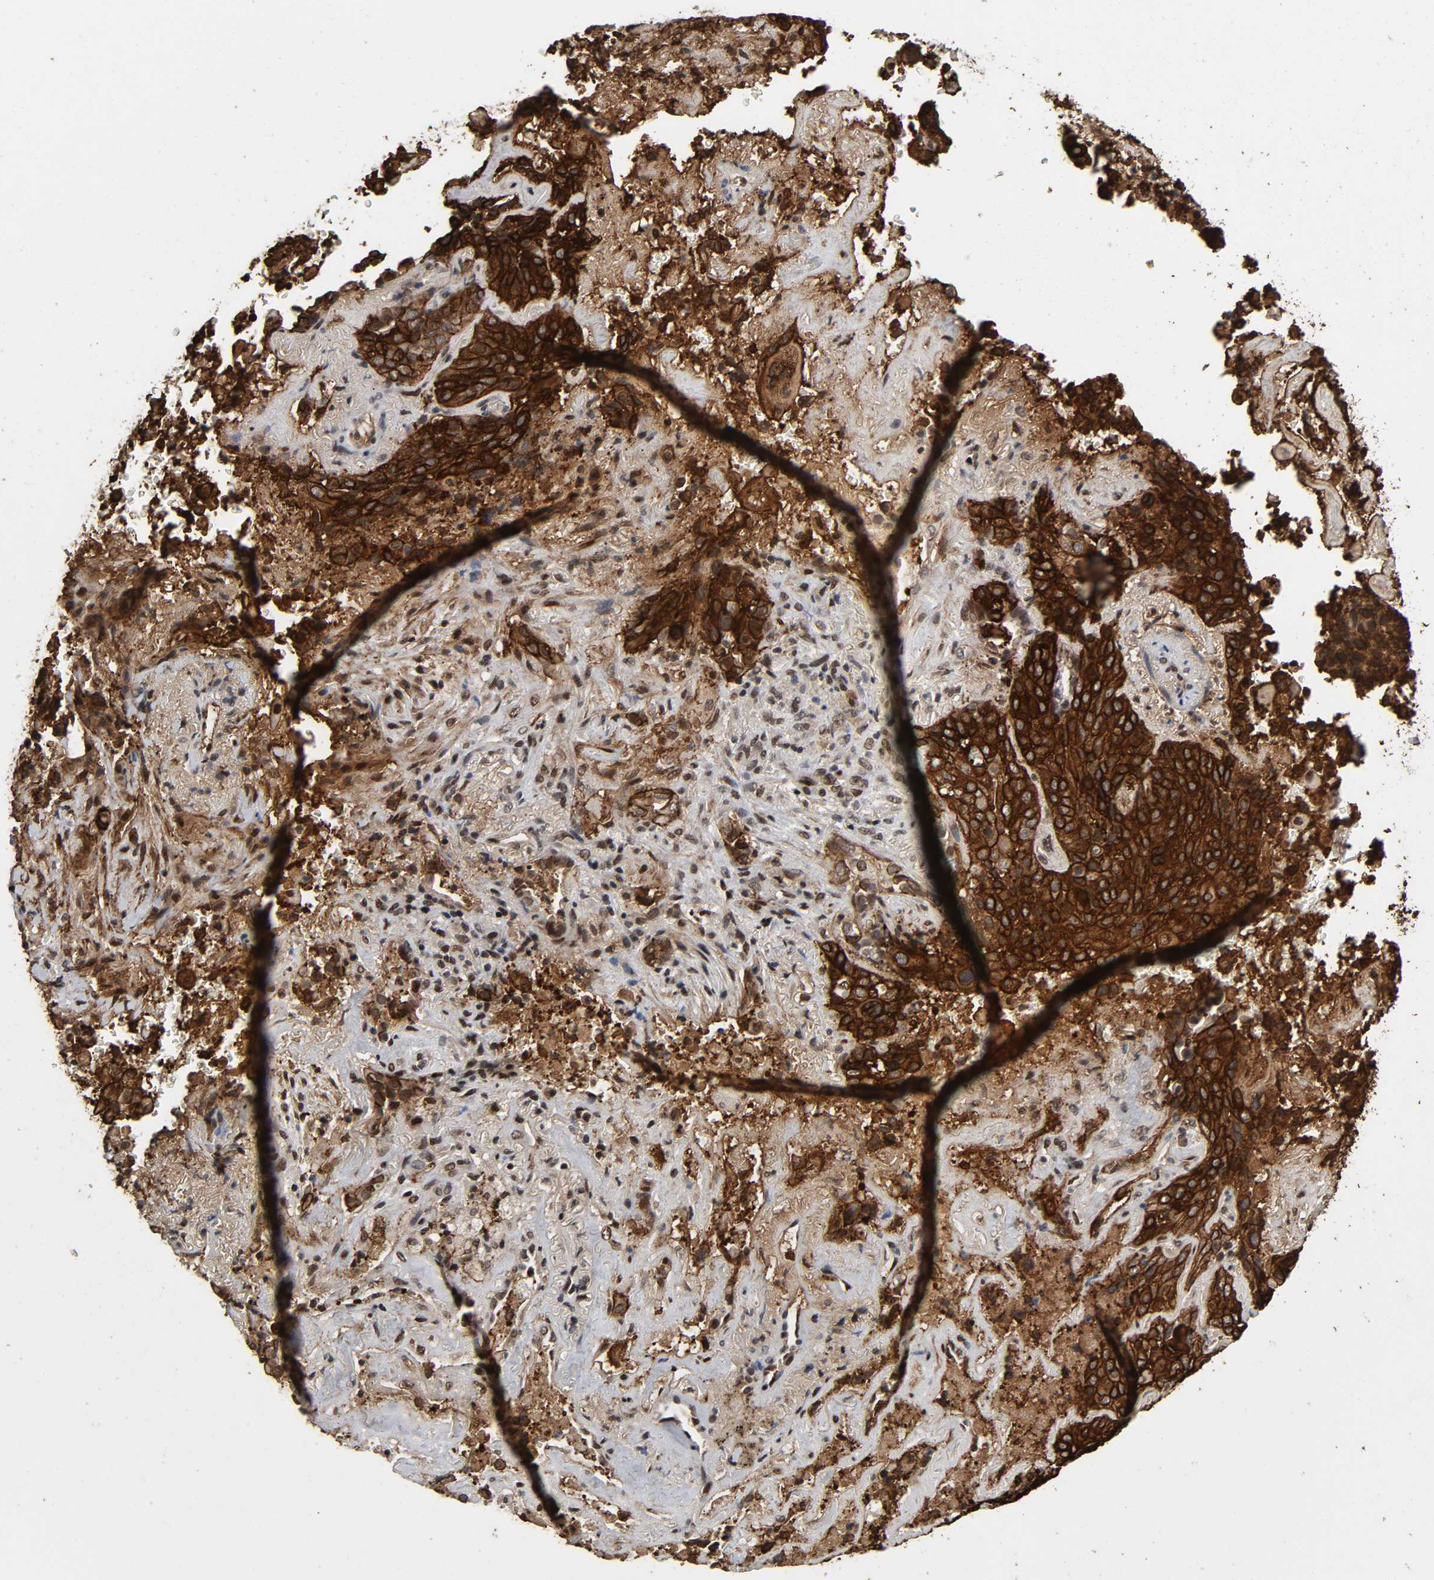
{"staining": {"intensity": "strong", "quantity": ">75%", "location": "cytoplasmic/membranous"}, "tissue": "lung cancer", "cell_type": "Tumor cells", "image_type": "cancer", "snomed": [{"axis": "morphology", "description": "Squamous cell carcinoma, NOS"}, {"axis": "topography", "description": "Lung"}], "caption": "This is an image of immunohistochemistry (IHC) staining of lung cancer (squamous cell carcinoma), which shows strong staining in the cytoplasmic/membranous of tumor cells.", "gene": "AHNAK2", "patient": {"sex": "male", "age": 54}}